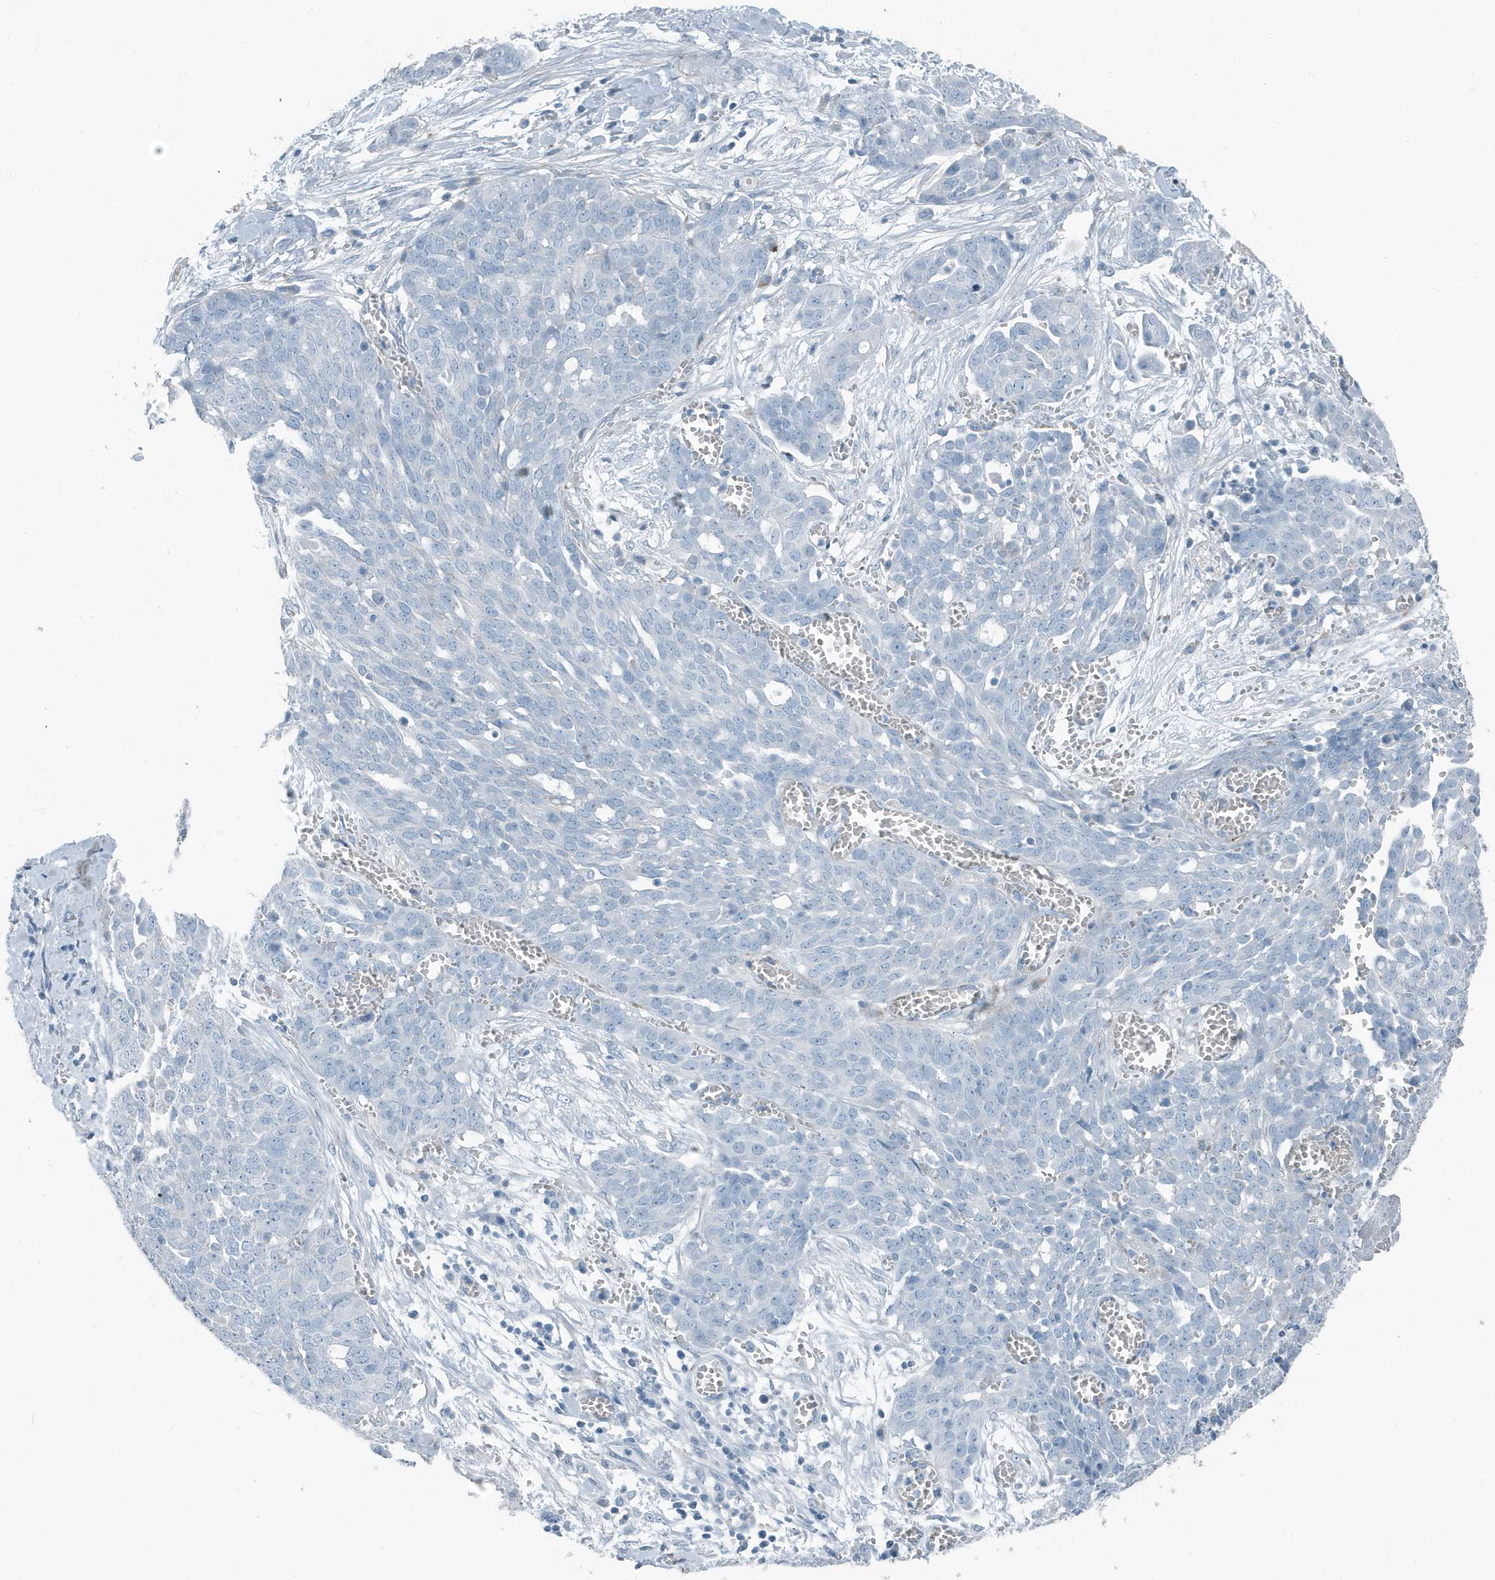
{"staining": {"intensity": "negative", "quantity": "none", "location": "none"}, "tissue": "ovarian cancer", "cell_type": "Tumor cells", "image_type": "cancer", "snomed": [{"axis": "morphology", "description": "Cystadenocarcinoma, serous, NOS"}, {"axis": "topography", "description": "Soft tissue"}, {"axis": "topography", "description": "Ovary"}], "caption": "The histopathology image exhibits no significant staining in tumor cells of serous cystadenocarcinoma (ovarian). (DAB immunohistochemistry (IHC), high magnification).", "gene": "FAM162A", "patient": {"sex": "female", "age": 57}}